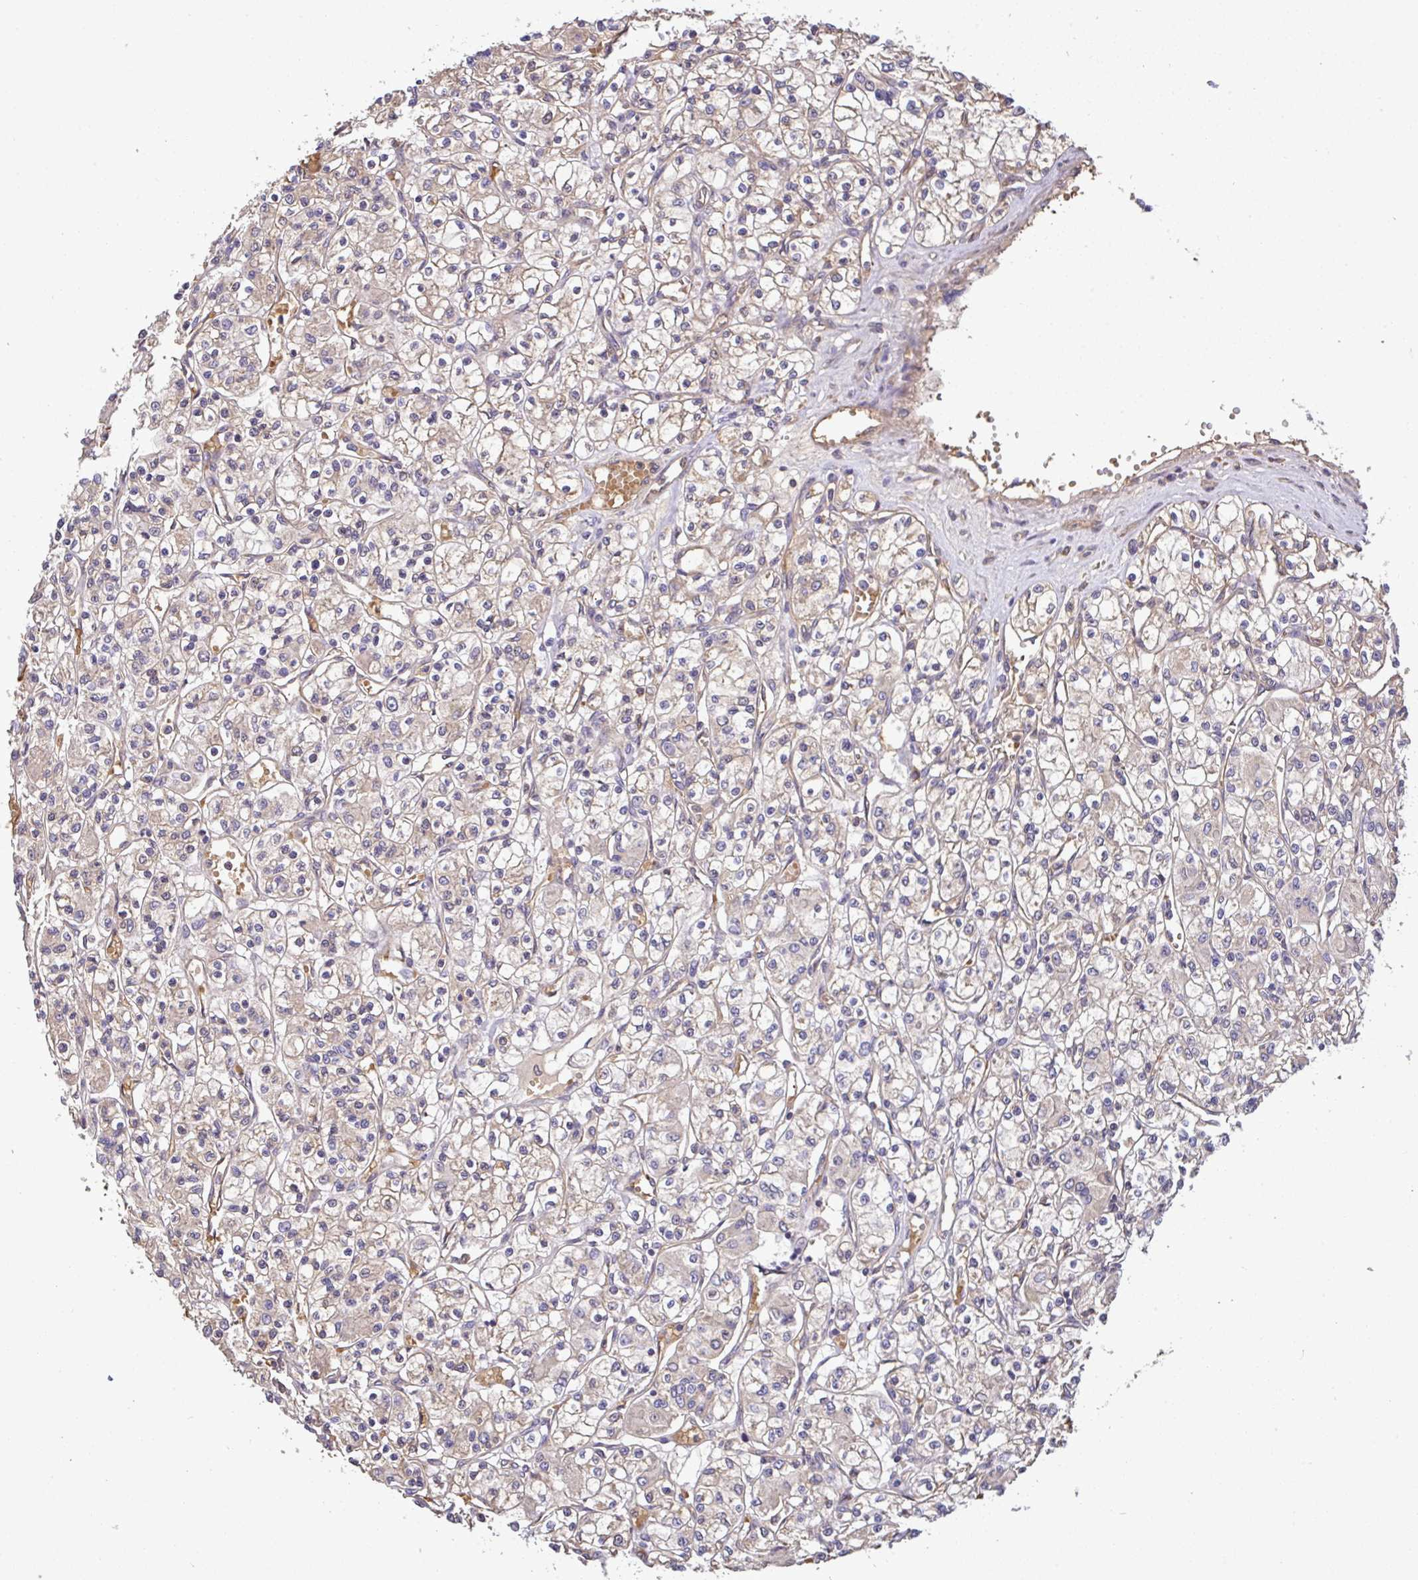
{"staining": {"intensity": "weak", "quantity": "25%-75%", "location": "cytoplasmic/membranous"}, "tissue": "renal cancer", "cell_type": "Tumor cells", "image_type": "cancer", "snomed": [{"axis": "morphology", "description": "Adenocarcinoma, NOS"}, {"axis": "topography", "description": "Kidney"}], "caption": "Protein staining of renal cancer tissue demonstrates weak cytoplasmic/membranous expression in about 25%-75% of tumor cells. (brown staining indicates protein expression, while blue staining denotes nuclei).", "gene": "C1QTNF9B", "patient": {"sex": "female", "age": 59}}